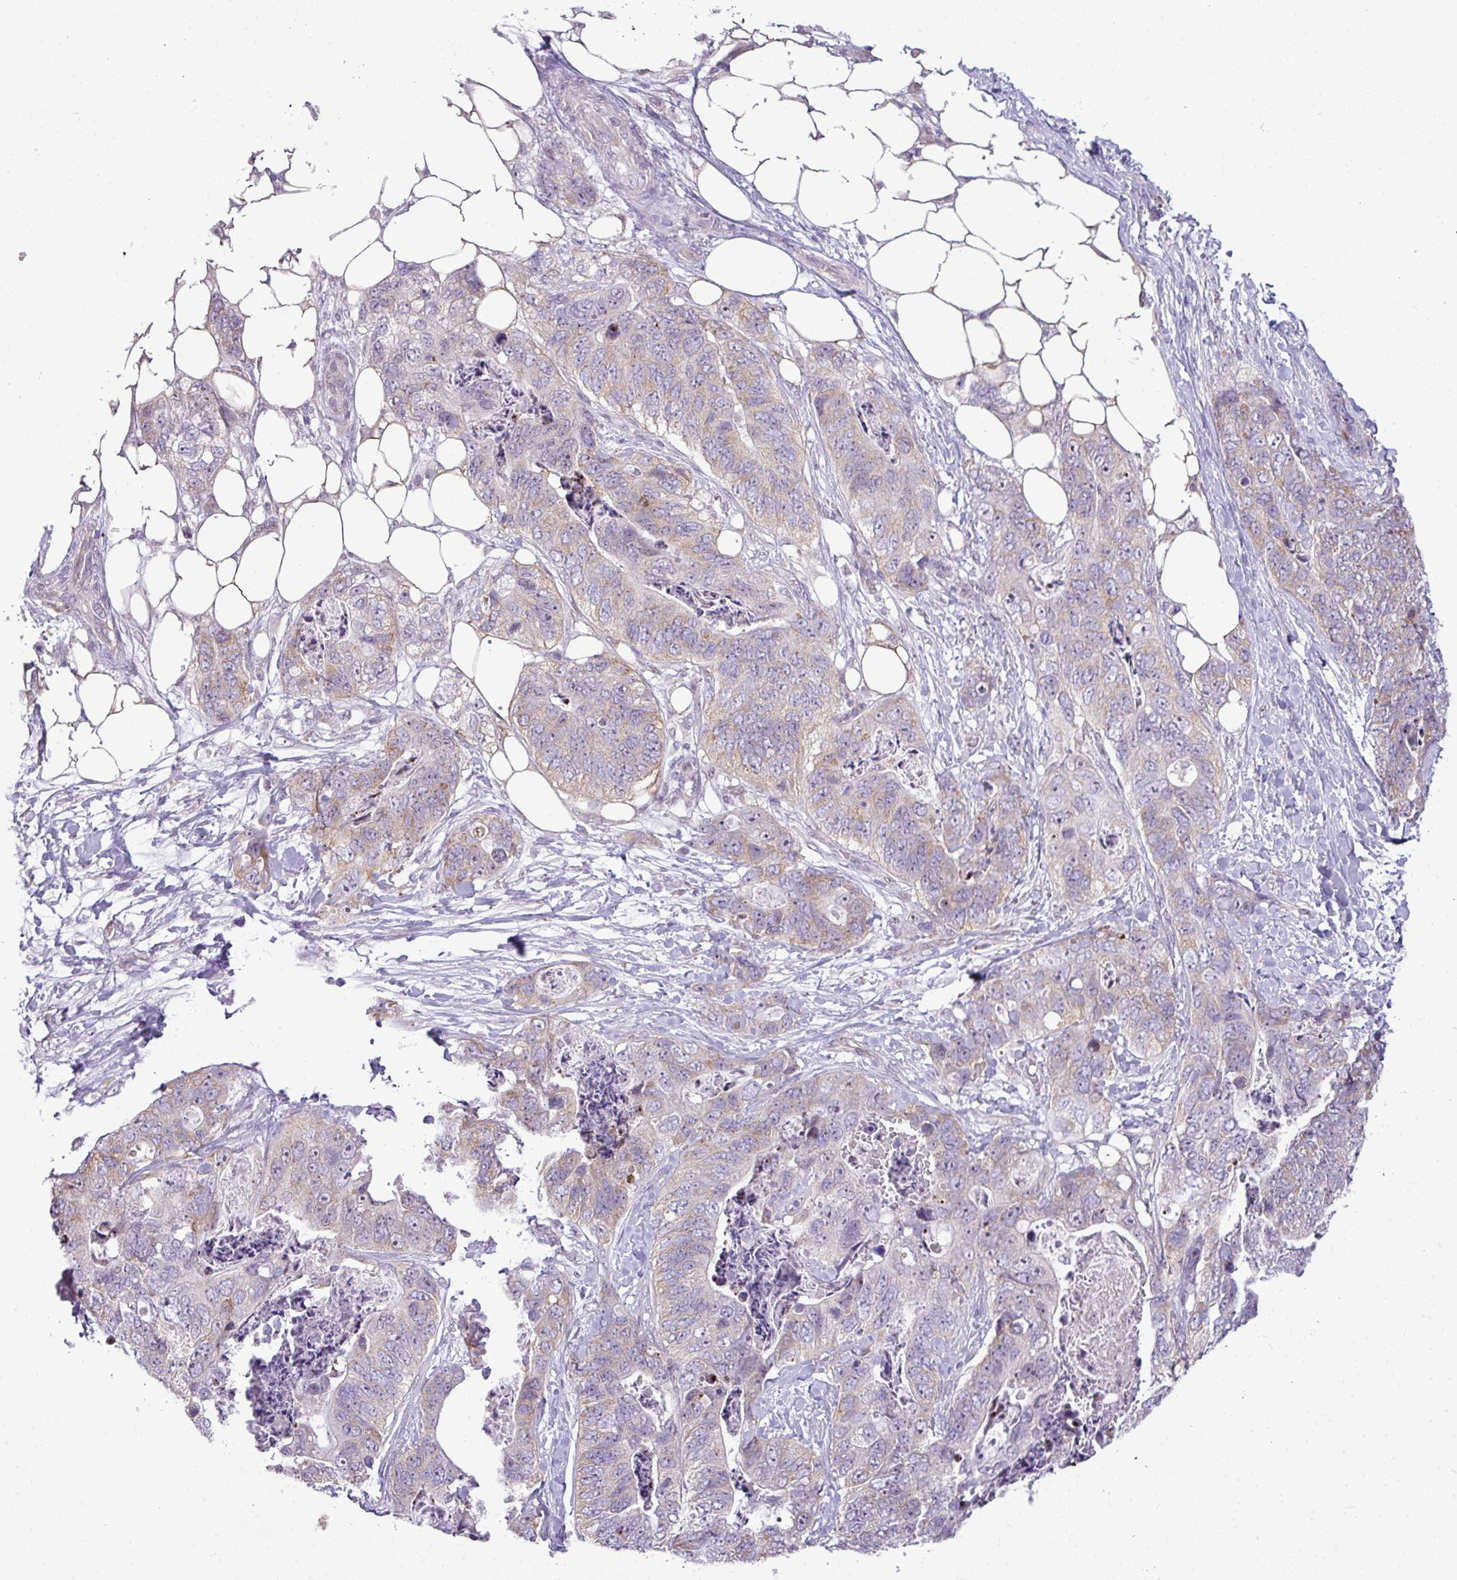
{"staining": {"intensity": "weak", "quantity": "25%-75%", "location": "cytoplasmic/membranous"}, "tissue": "stomach cancer", "cell_type": "Tumor cells", "image_type": "cancer", "snomed": [{"axis": "morphology", "description": "Adenocarcinoma, NOS"}, {"axis": "topography", "description": "Stomach"}], "caption": "IHC of human stomach adenocarcinoma exhibits low levels of weak cytoplasmic/membranous staining in about 25%-75% of tumor cells.", "gene": "MAK16", "patient": {"sex": "female", "age": 89}}